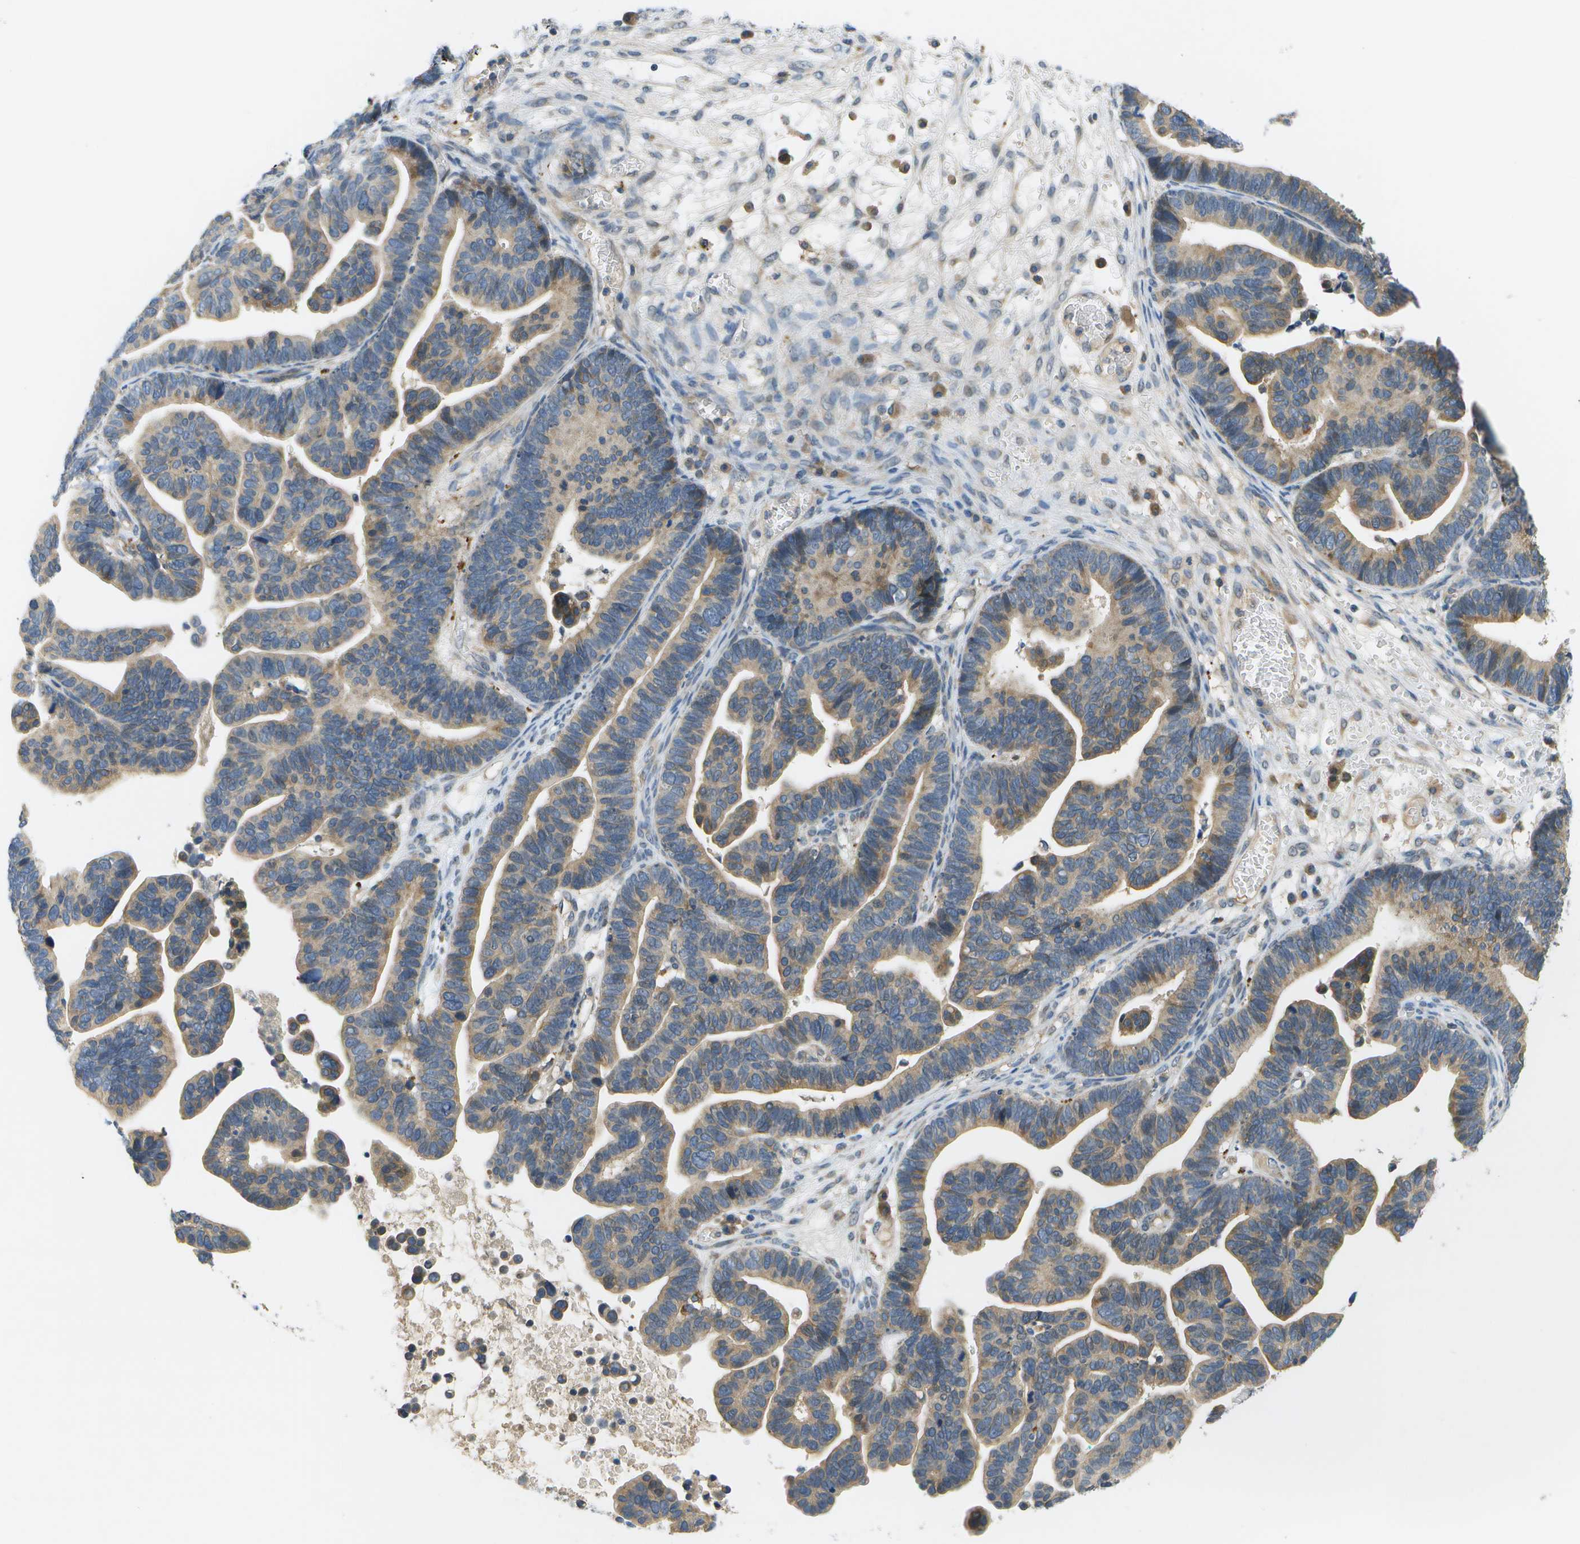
{"staining": {"intensity": "weak", "quantity": "25%-75%", "location": "cytoplasmic/membranous"}, "tissue": "ovarian cancer", "cell_type": "Tumor cells", "image_type": "cancer", "snomed": [{"axis": "morphology", "description": "Cystadenocarcinoma, serous, NOS"}, {"axis": "topography", "description": "Ovary"}], "caption": "DAB immunohistochemical staining of human ovarian cancer reveals weak cytoplasmic/membranous protein staining in approximately 25%-75% of tumor cells.", "gene": "SLC25A20", "patient": {"sex": "female", "age": 56}}